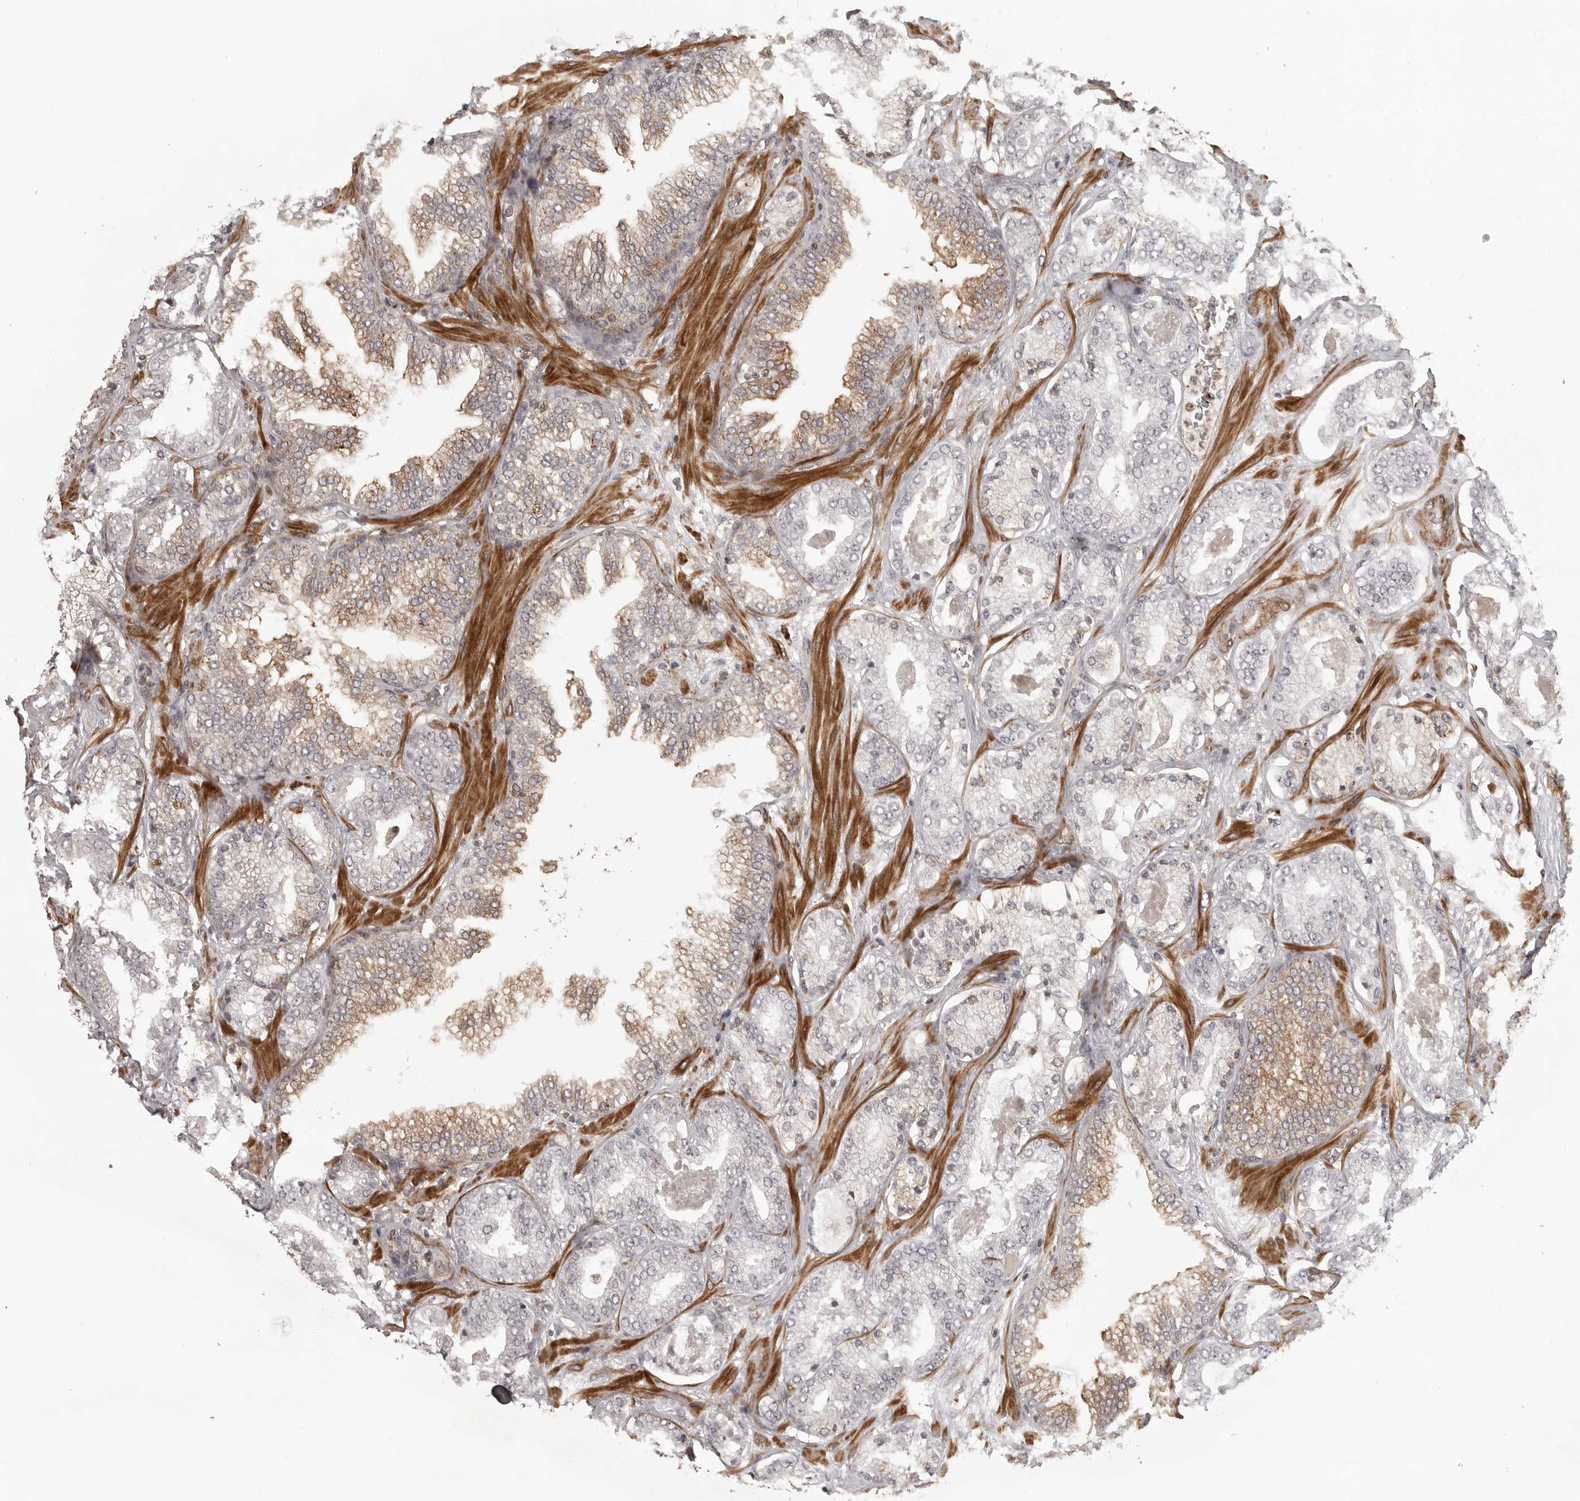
{"staining": {"intensity": "weak", "quantity": "25%-75%", "location": "cytoplasmic/membranous"}, "tissue": "prostate cancer", "cell_type": "Tumor cells", "image_type": "cancer", "snomed": [{"axis": "morphology", "description": "Adenocarcinoma, High grade"}, {"axis": "topography", "description": "Prostate"}], "caption": "Immunohistochemical staining of human prostate adenocarcinoma (high-grade) exhibits low levels of weak cytoplasmic/membranous expression in about 25%-75% of tumor cells.", "gene": "TUT4", "patient": {"sex": "male", "age": 58}}